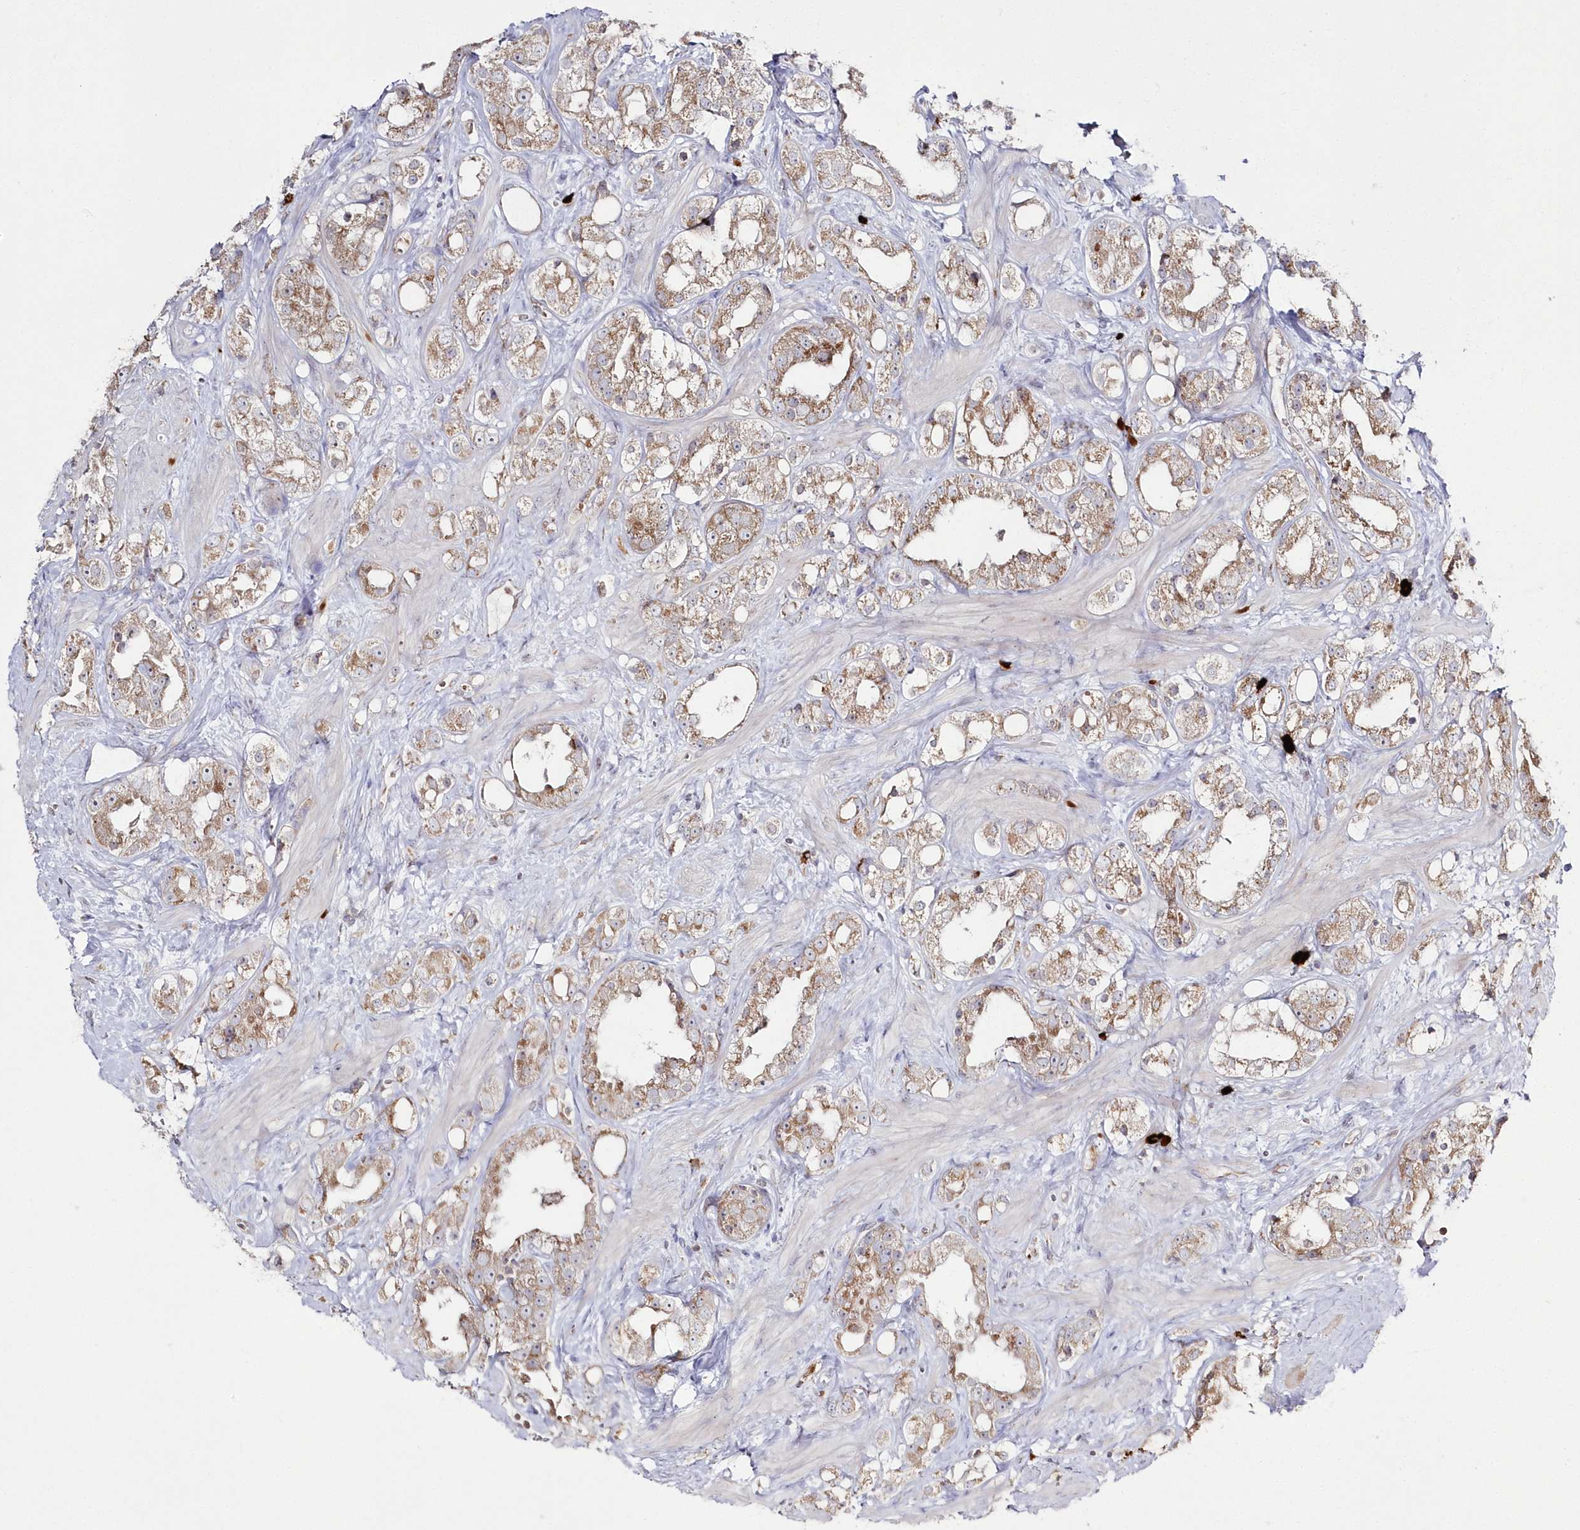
{"staining": {"intensity": "moderate", "quantity": ">75%", "location": "cytoplasmic/membranous"}, "tissue": "prostate cancer", "cell_type": "Tumor cells", "image_type": "cancer", "snomed": [{"axis": "morphology", "description": "Adenocarcinoma, NOS"}, {"axis": "topography", "description": "Prostate"}], "caption": "A brown stain shows moderate cytoplasmic/membranous expression of a protein in prostate cancer tumor cells. The protein is stained brown, and the nuclei are stained in blue (DAB IHC with brightfield microscopy, high magnification).", "gene": "ARSB", "patient": {"sex": "male", "age": 79}}